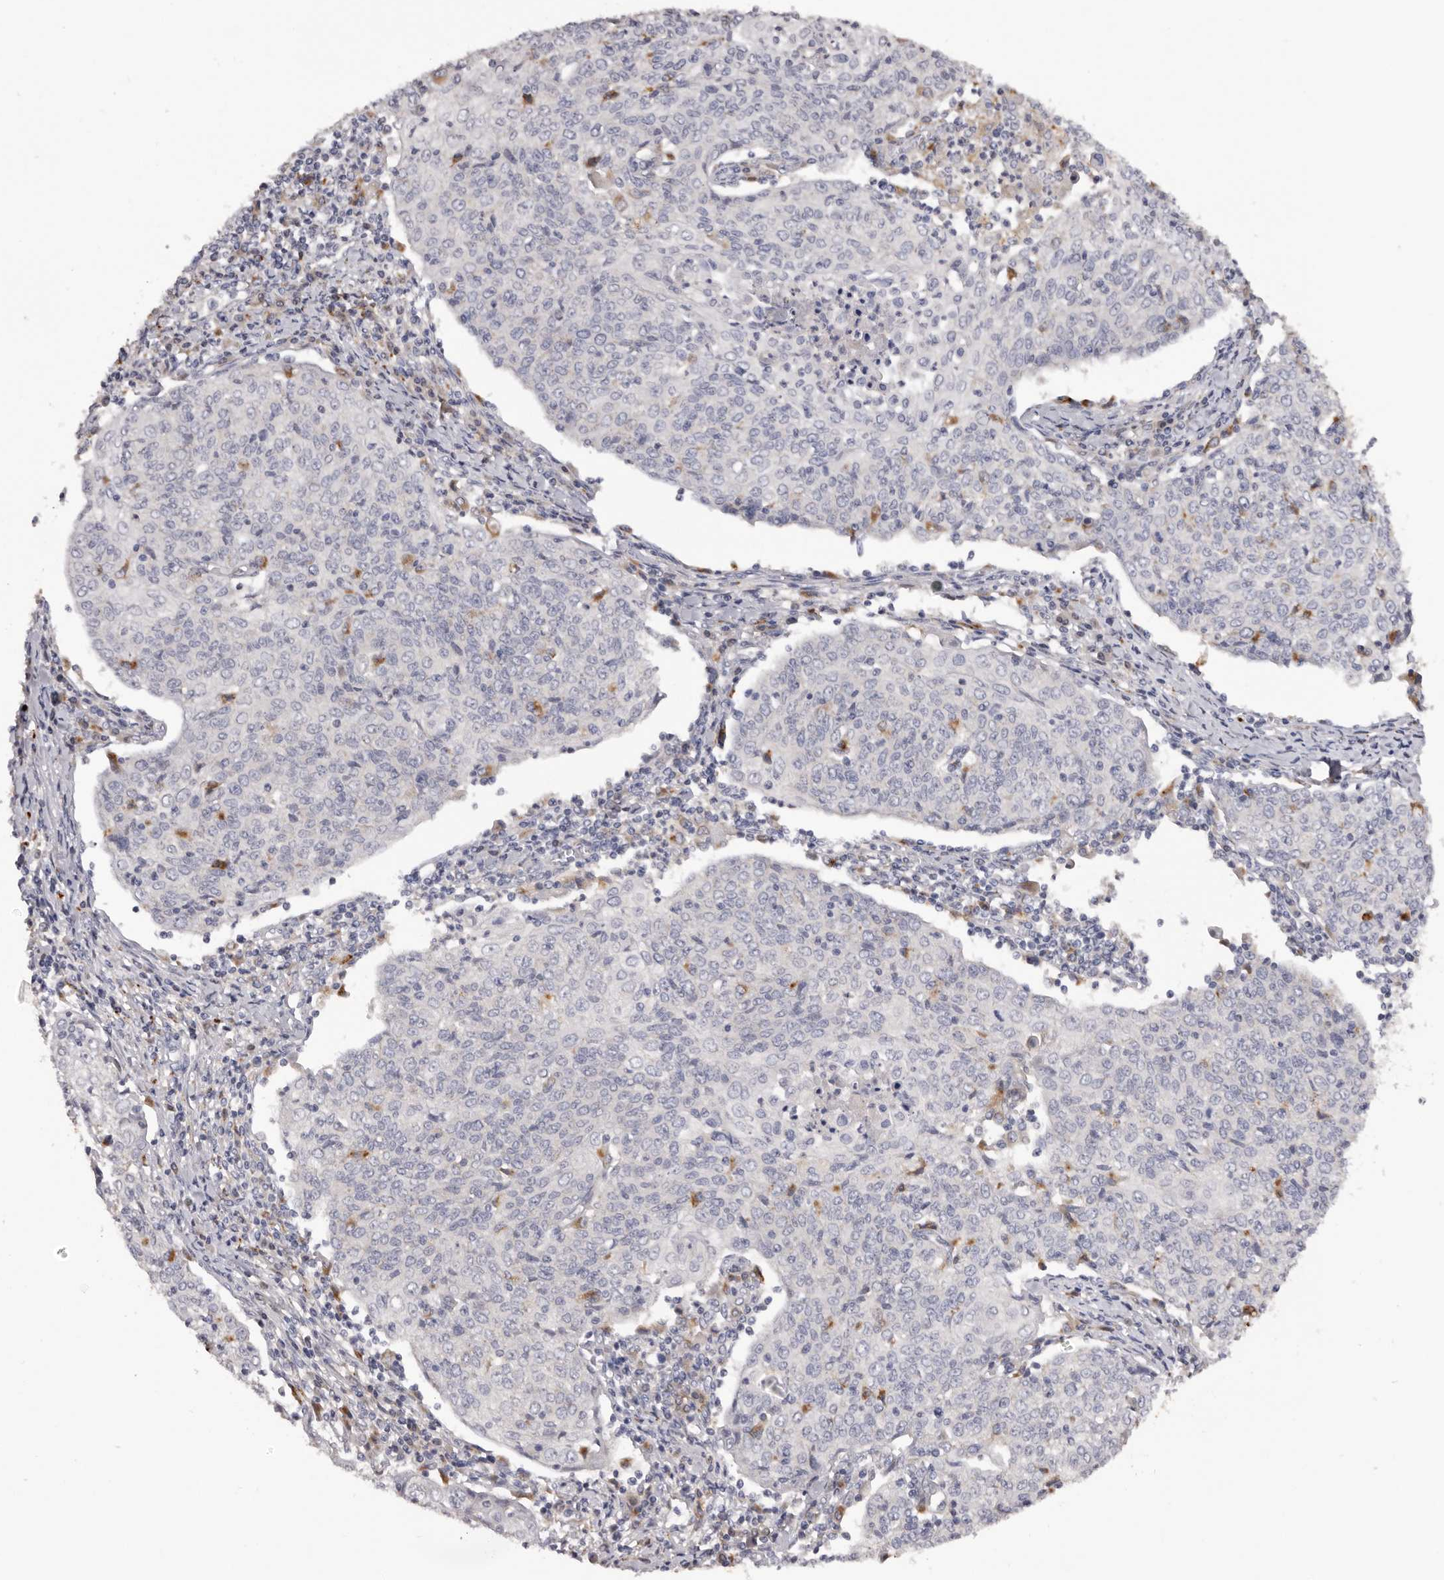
{"staining": {"intensity": "negative", "quantity": "none", "location": "none"}, "tissue": "cervical cancer", "cell_type": "Tumor cells", "image_type": "cancer", "snomed": [{"axis": "morphology", "description": "Squamous cell carcinoma, NOS"}, {"axis": "topography", "description": "Cervix"}], "caption": "Image shows no significant protein expression in tumor cells of cervical cancer.", "gene": "DAP", "patient": {"sex": "female", "age": 48}}